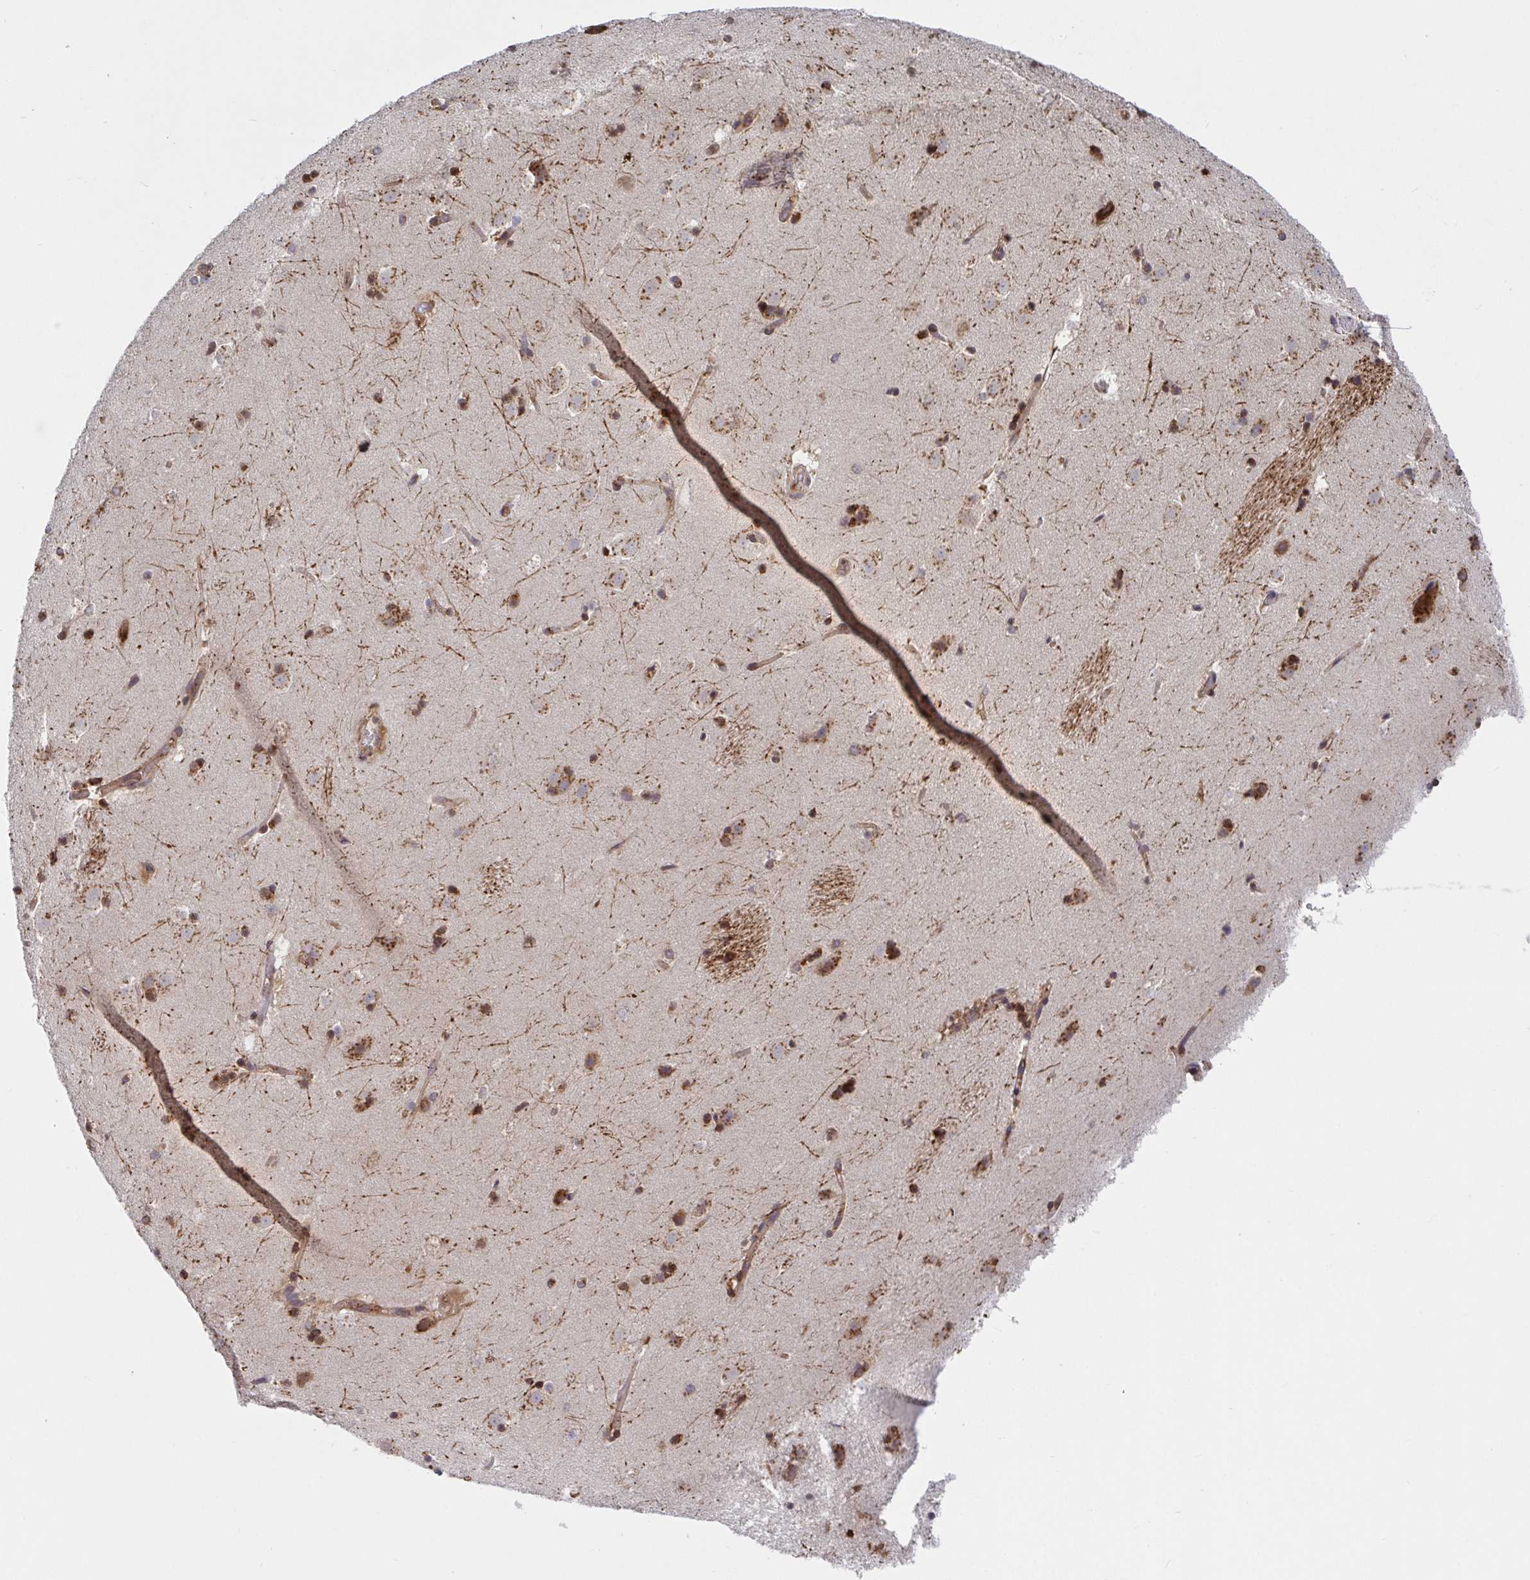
{"staining": {"intensity": "moderate", "quantity": "25%-75%", "location": "cytoplasmic/membranous"}, "tissue": "caudate", "cell_type": "Glial cells", "image_type": "normal", "snomed": [{"axis": "morphology", "description": "Normal tissue, NOS"}, {"axis": "topography", "description": "Lateral ventricle wall"}], "caption": "Normal caudate reveals moderate cytoplasmic/membranous positivity in approximately 25%-75% of glial cells, visualized by immunohistochemistry. (Brightfield microscopy of DAB IHC at high magnification).", "gene": "ATP5MJ", "patient": {"sex": "male", "age": 37}}